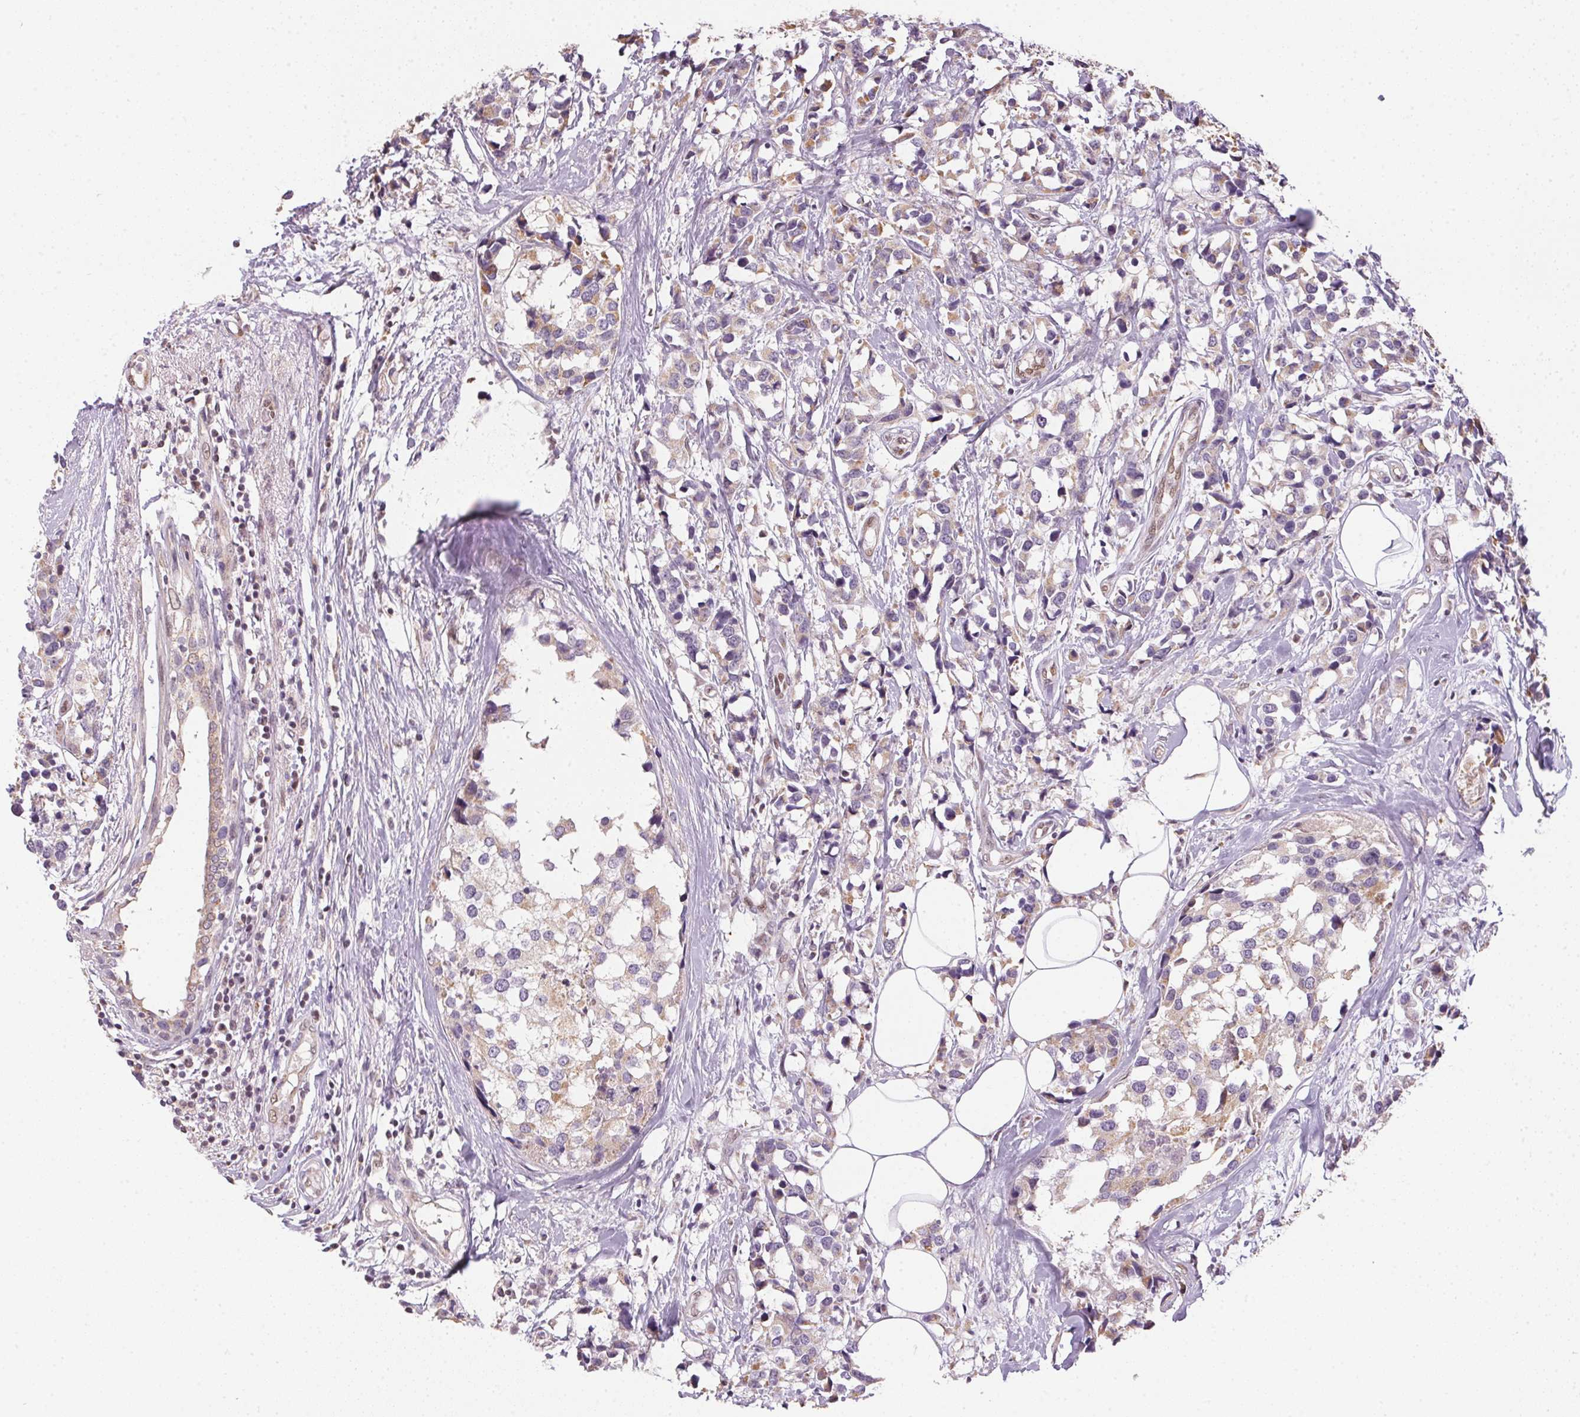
{"staining": {"intensity": "weak", "quantity": "25%-75%", "location": "cytoplasmic/membranous"}, "tissue": "breast cancer", "cell_type": "Tumor cells", "image_type": "cancer", "snomed": [{"axis": "morphology", "description": "Lobular carcinoma"}, {"axis": "topography", "description": "Breast"}], "caption": "This photomicrograph reveals immunohistochemistry (IHC) staining of breast cancer, with low weak cytoplasmic/membranous staining in approximately 25%-75% of tumor cells.", "gene": "SC5D", "patient": {"sex": "female", "age": 59}}